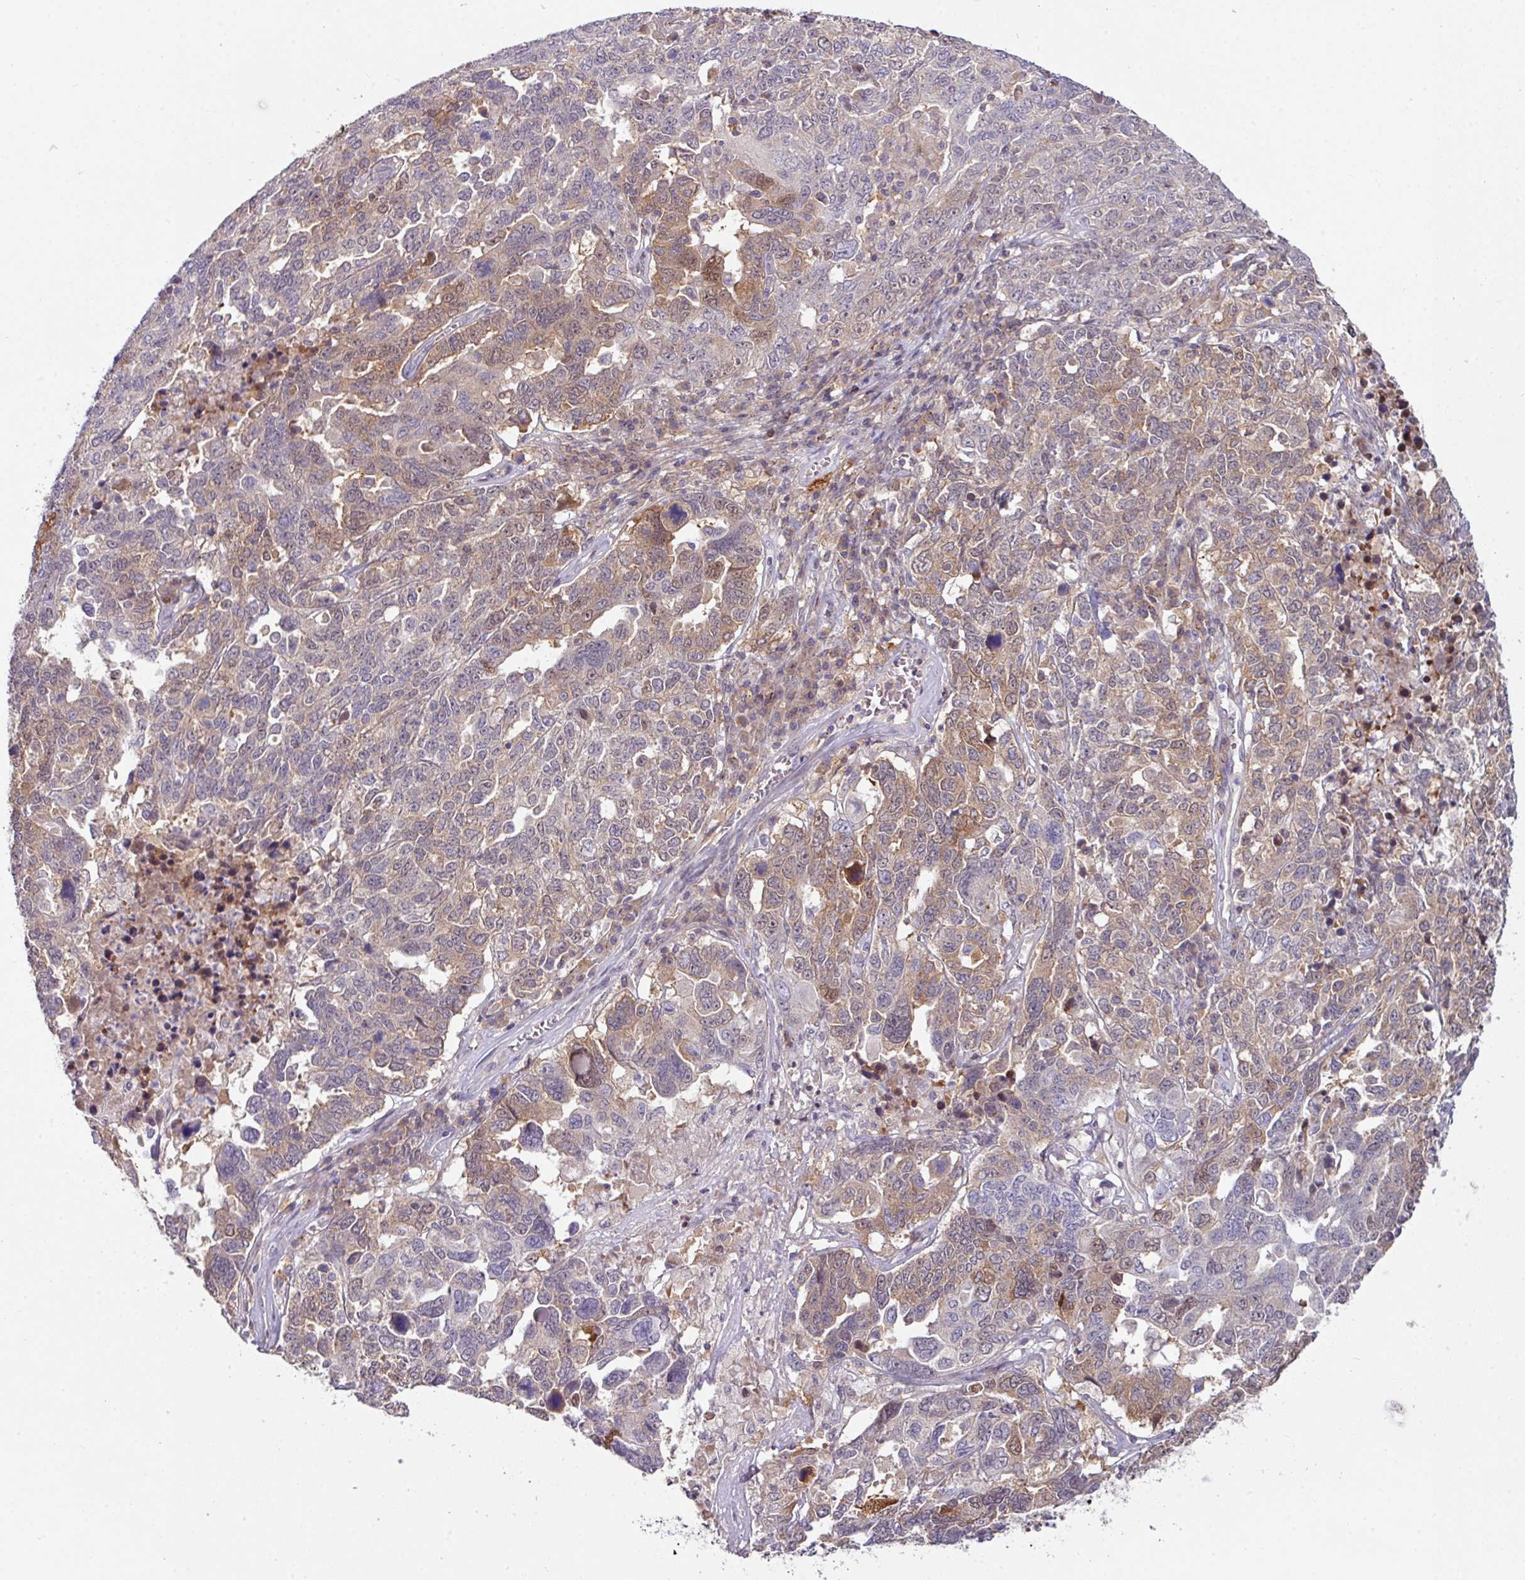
{"staining": {"intensity": "moderate", "quantity": "25%-75%", "location": "cytoplasmic/membranous"}, "tissue": "ovarian cancer", "cell_type": "Tumor cells", "image_type": "cancer", "snomed": [{"axis": "morphology", "description": "Carcinoma, endometroid"}, {"axis": "topography", "description": "Ovary"}], "caption": "A photomicrograph of ovarian cancer (endometroid carcinoma) stained for a protein shows moderate cytoplasmic/membranous brown staining in tumor cells. (Brightfield microscopy of DAB IHC at high magnification).", "gene": "SLAMF6", "patient": {"sex": "female", "age": 62}}